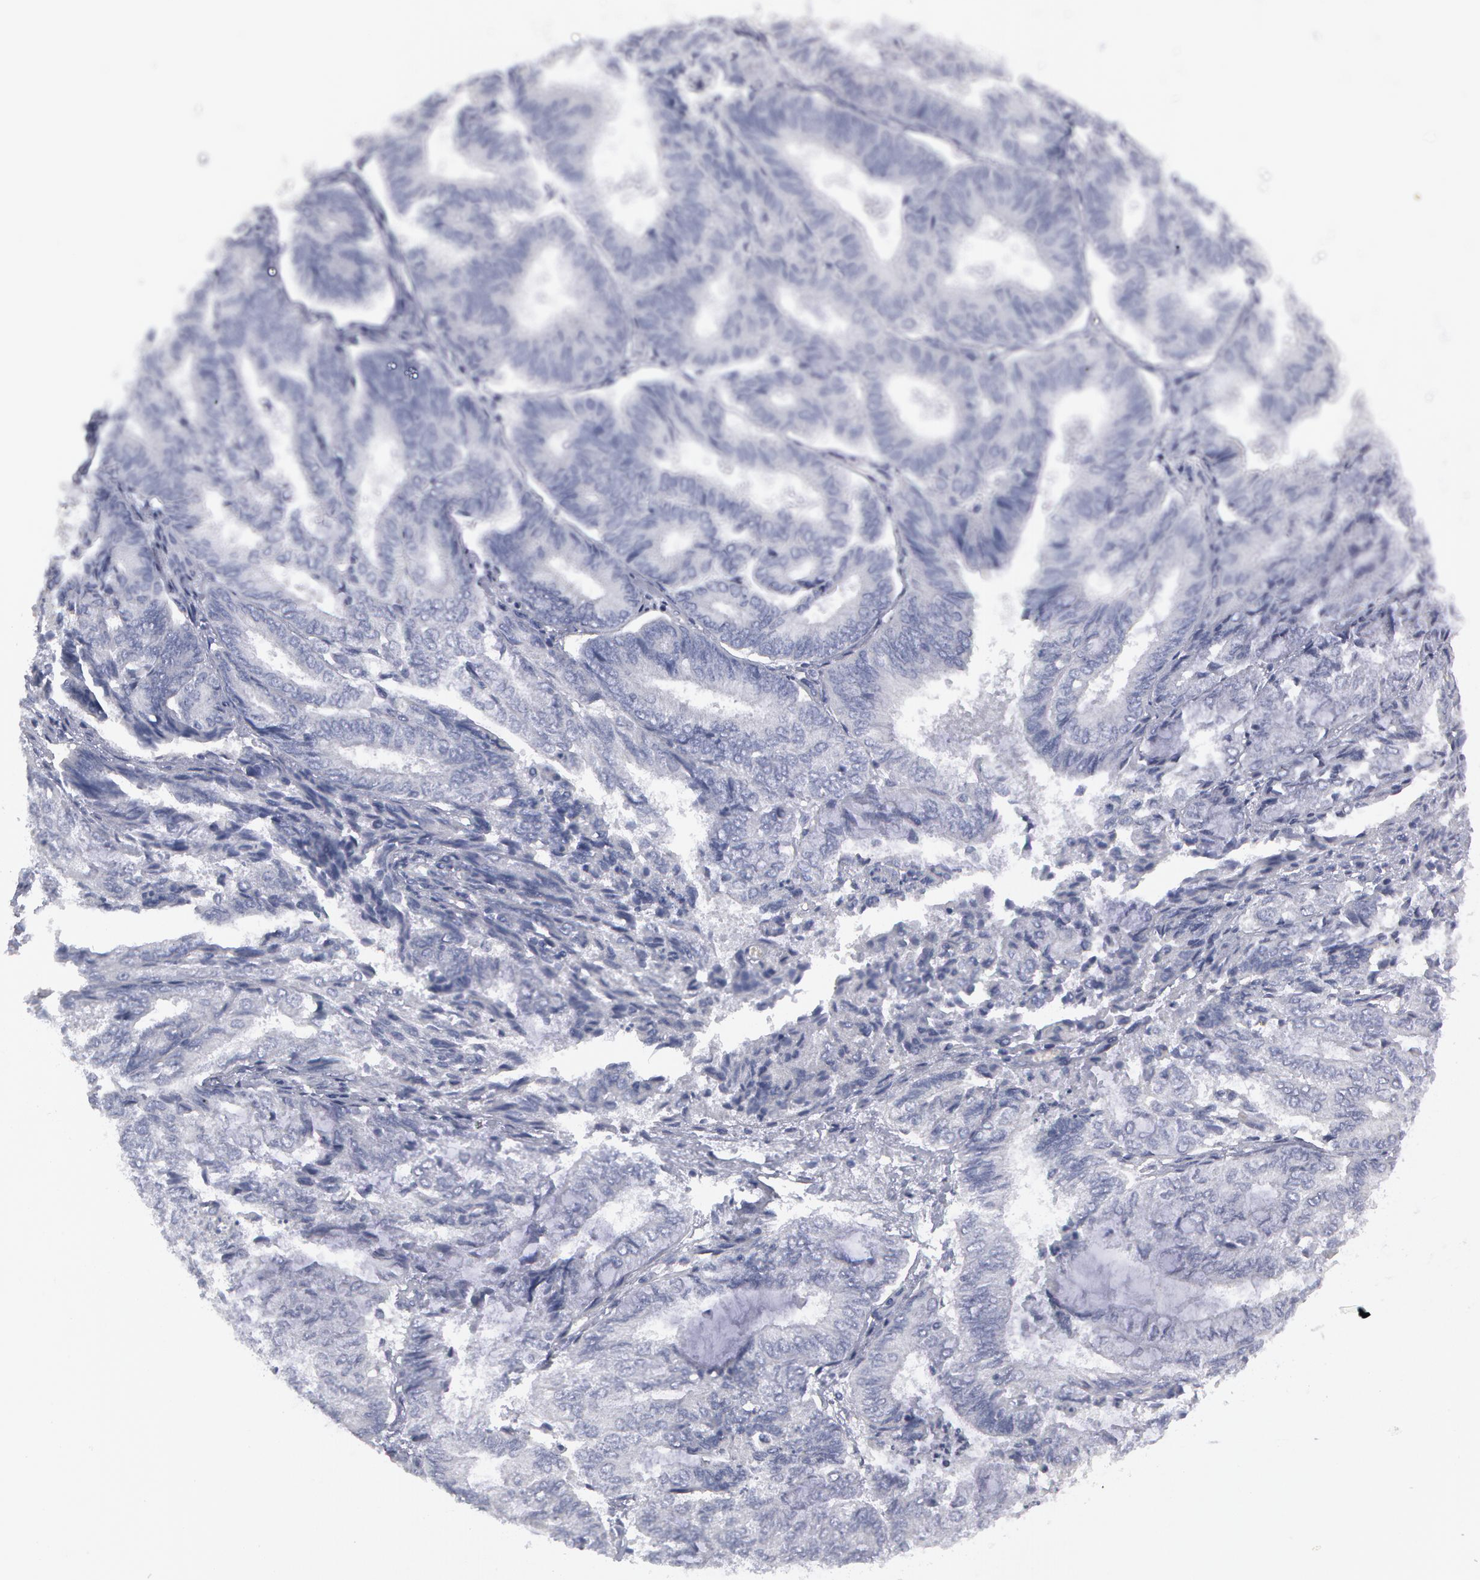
{"staining": {"intensity": "negative", "quantity": "none", "location": "none"}, "tissue": "endometrial cancer", "cell_type": "Tumor cells", "image_type": "cancer", "snomed": [{"axis": "morphology", "description": "Adenocarcinoma, NOS"}, {"axis": "topography", "description": "Endometrium"}], "caption": "Immunohistochemical staining of human endometrial adenocarcinoma displays no significant expression in tumor cells. (DAB (3,3'-diaminobenzidine) immunohistochemistry, high magnification).", "gene": "SMC1B", "patient": {"sex": "female", "age": 59}}